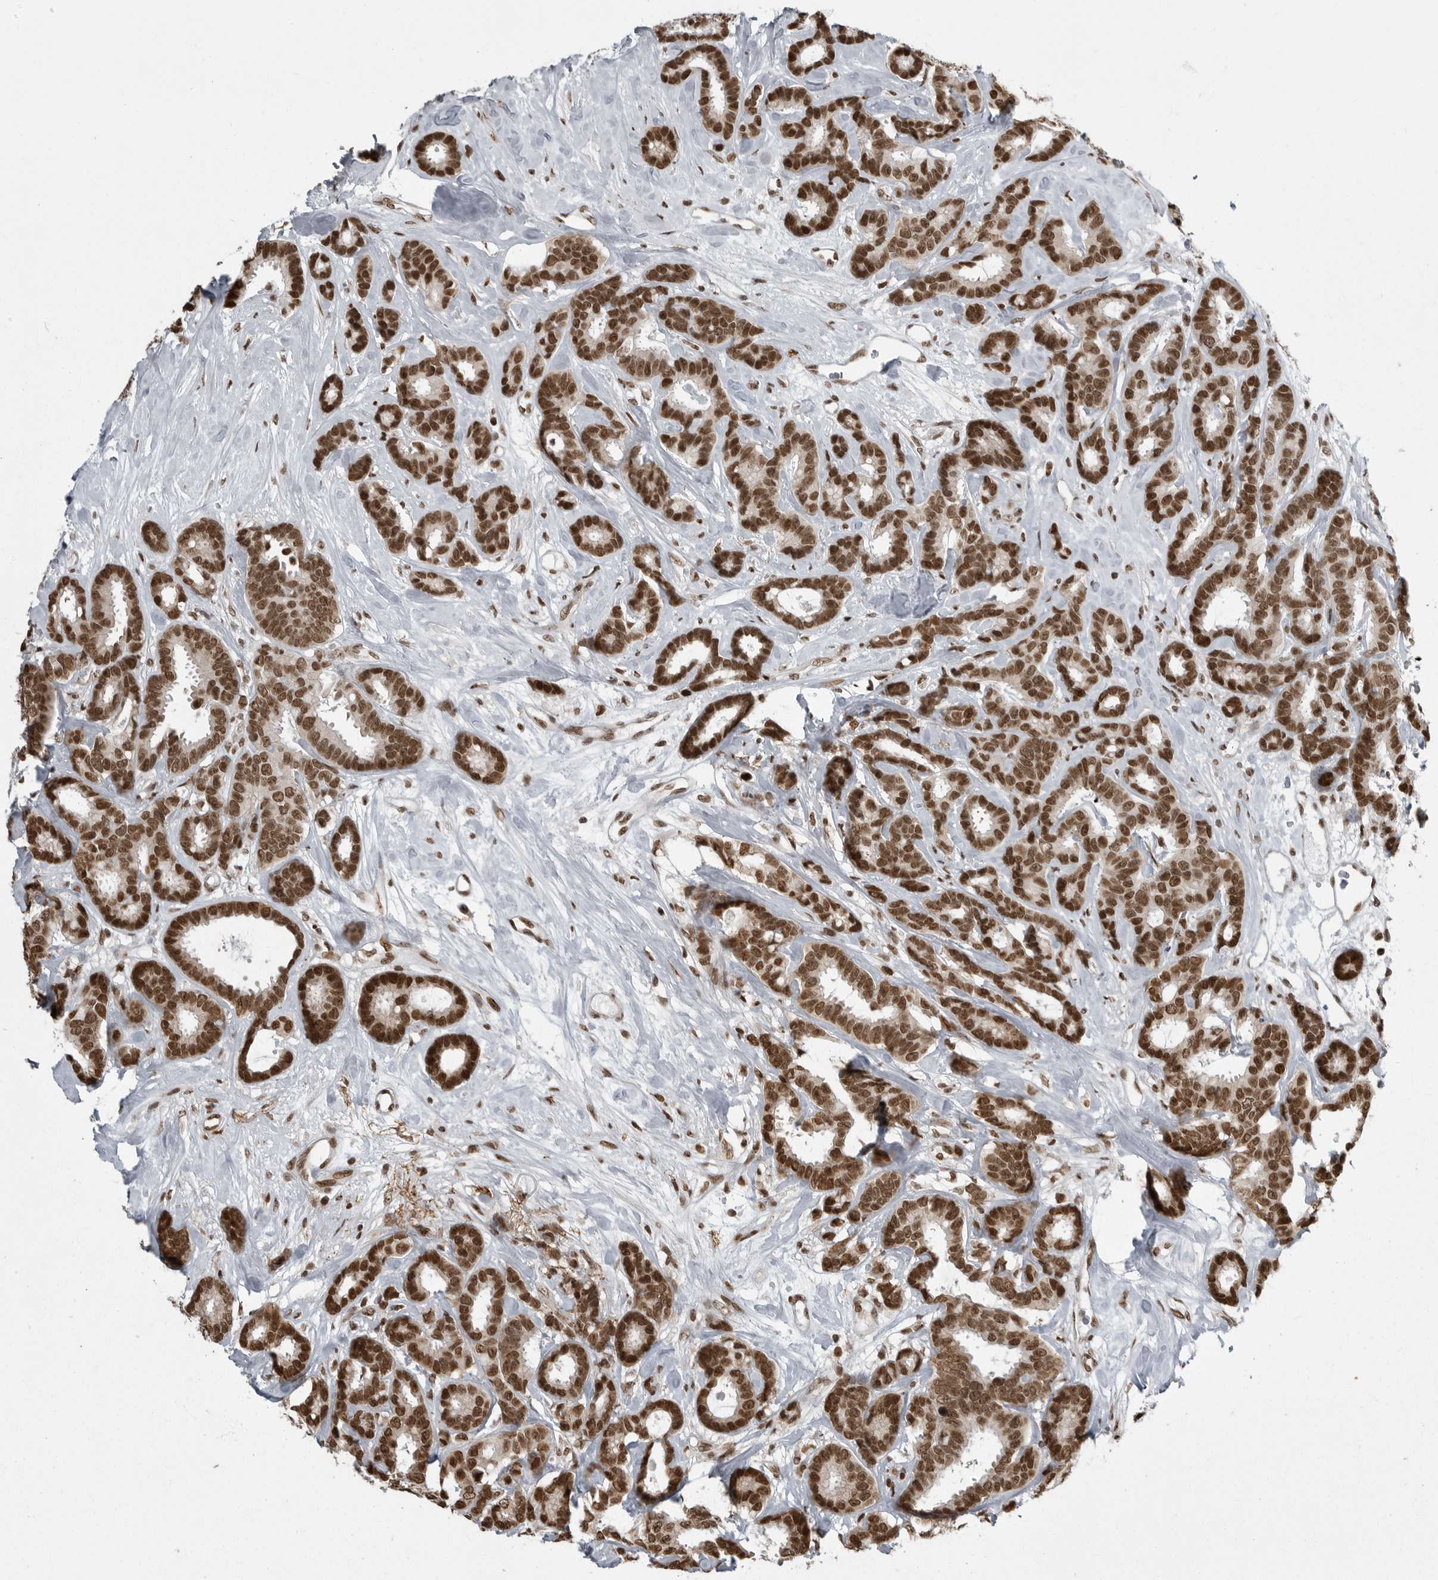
{"staining": {"intensity": "strong", "quantity": "25%-75%", "location": "nuclear"}, "tissue": "breast cancer", "cell_type": "Tumor cells", "image_type": "cancer", "snomed": [{"axis": "morphology", "description": "Duct carcinoma"}, {"axis": "topography", "description": "Breast"}], "caption": "Breast cancer tissue demonstrates strong nuclear positivity in approximately 25%-75% of tumor cells", "gene": "YAF2", "patient": {"sex": "female", "age": 87}}